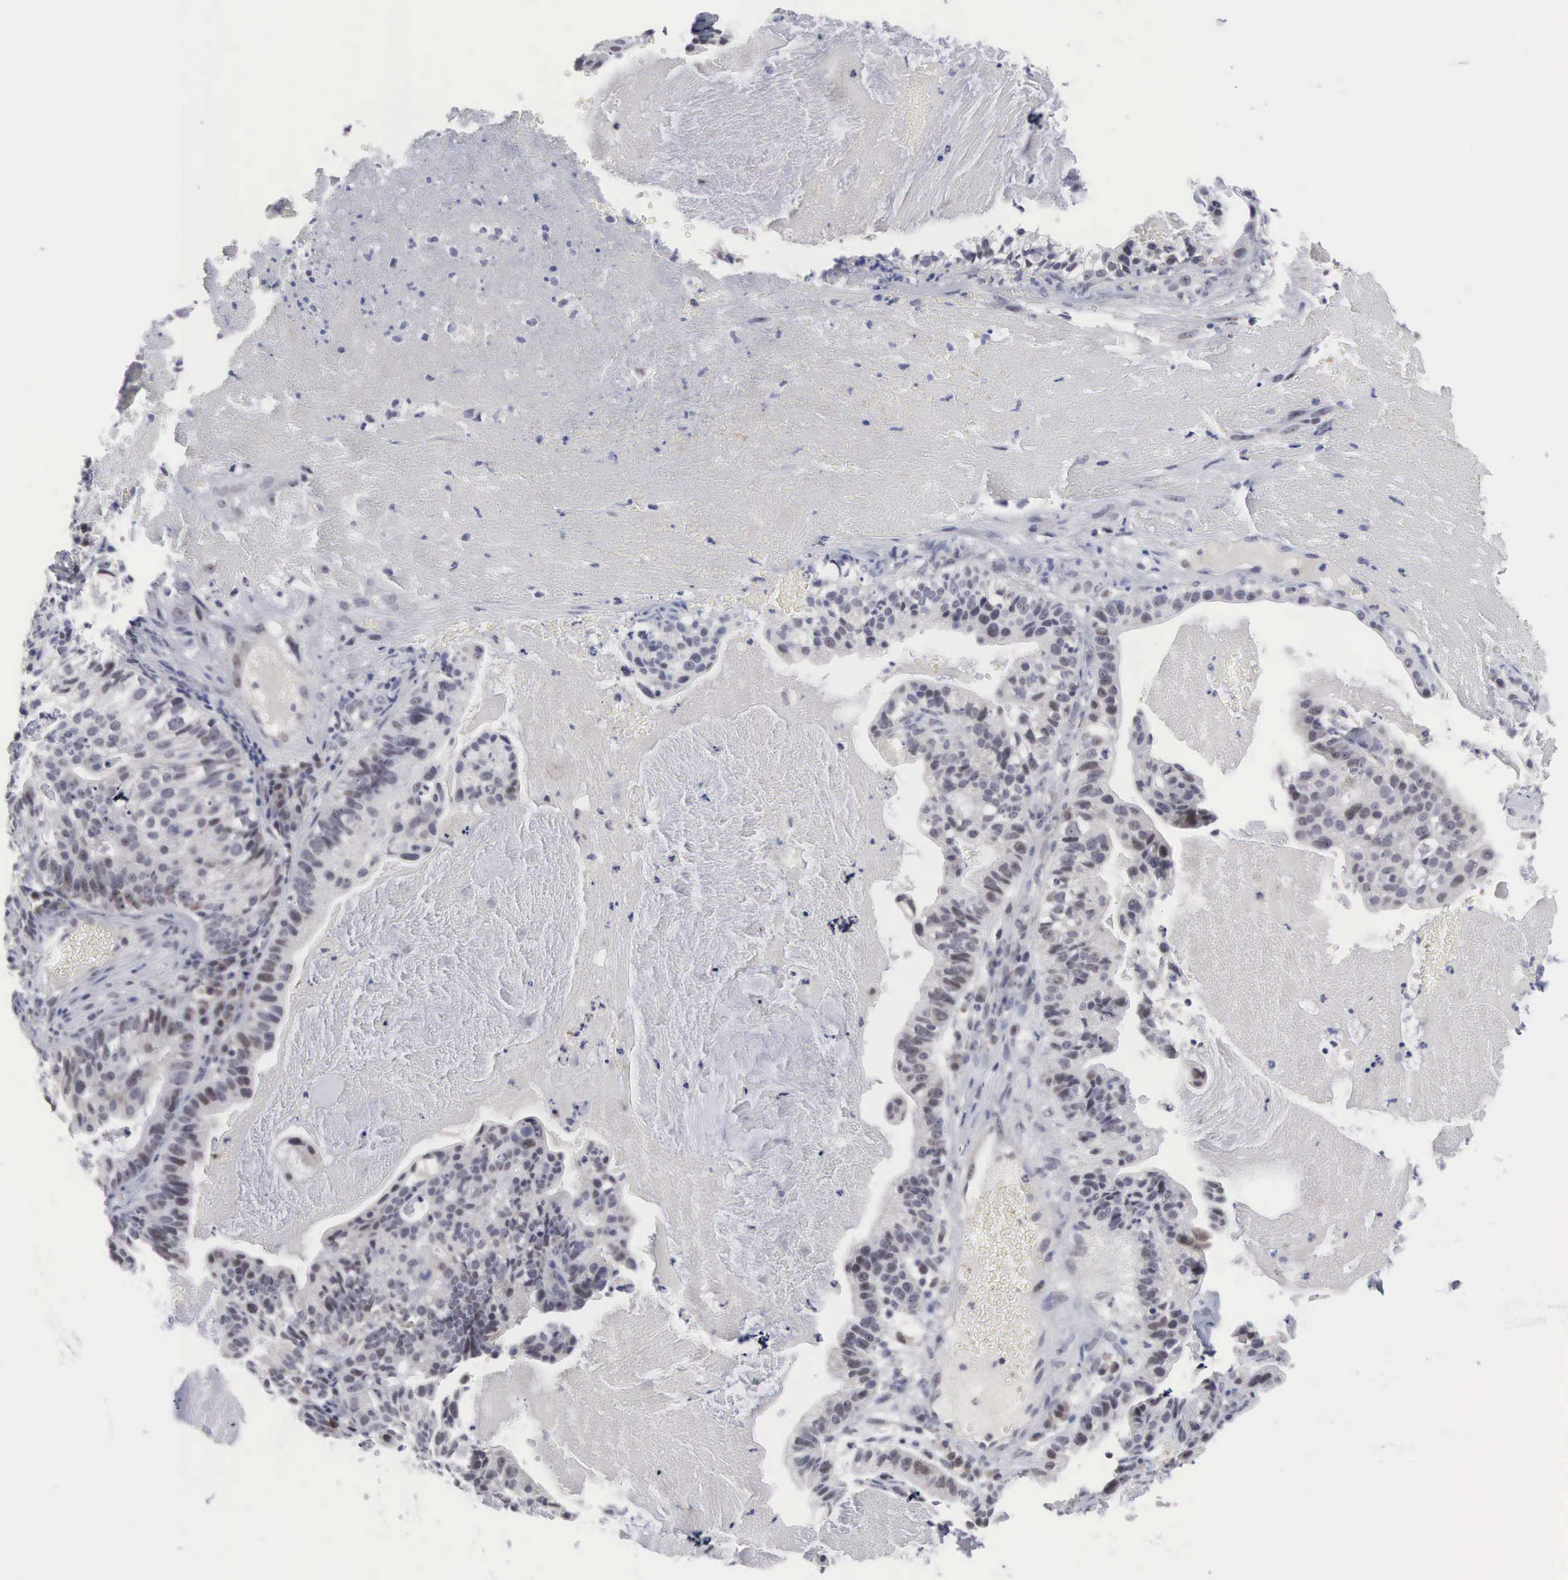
{"staining": {"intensity": "negative", "quantity": "none", "location": "none"}, "tissue": "cervical cancer", "cell_type": "Tumor cells", "image_type": "cancer", "snomed": [{"axis": "morphology", "description": "Adenocarcinoma, NOS"}, {"axis": "topography", "description": "Cervix"}], "caption": "IHC histopathology image of human adenocarcinoma (cervical) stained for a protein (brown), which exhibits no staining in tumor cells.", "gene": "ACOT4", "patient": {"sex": "female", "age": 41}}